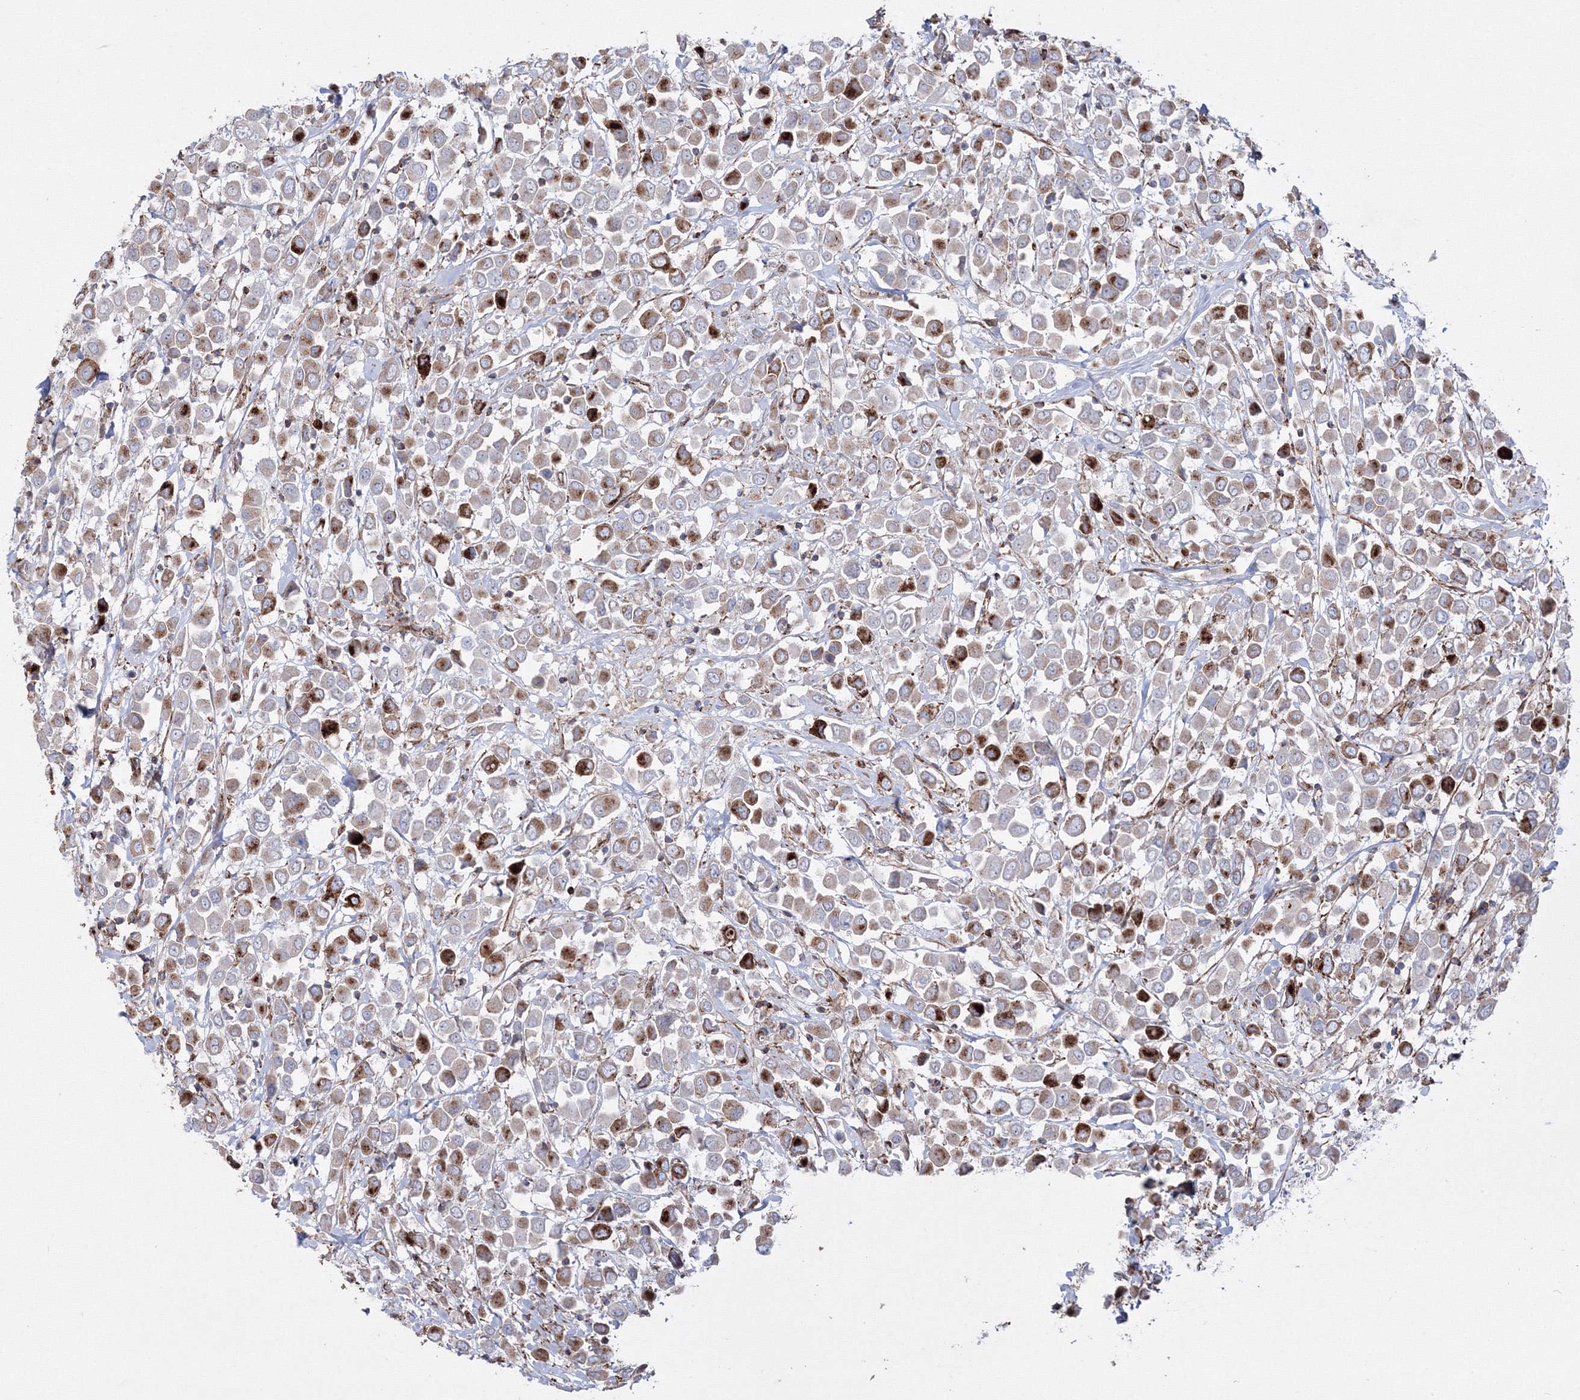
{"staining": {"intensity": "moderate", "quantity": ">75%", "location": "cytoplasmic/membranous"}, "tissue": "breast cancer", "cell_type": "Tumor cells", "image_type": "cancer", "snomed": [{"axis": "morphology", "description": "Duct carcinoma"}, {"axis": "topography", "description": "Breast"}], "caption": "Tumor cells exhibit moderate cytoplasmic/membranous expression in about >75% of cells in intraductal carcinoma (breast).", "gene": "GPR82", "patient": {"sex": "female", "age": 61}}